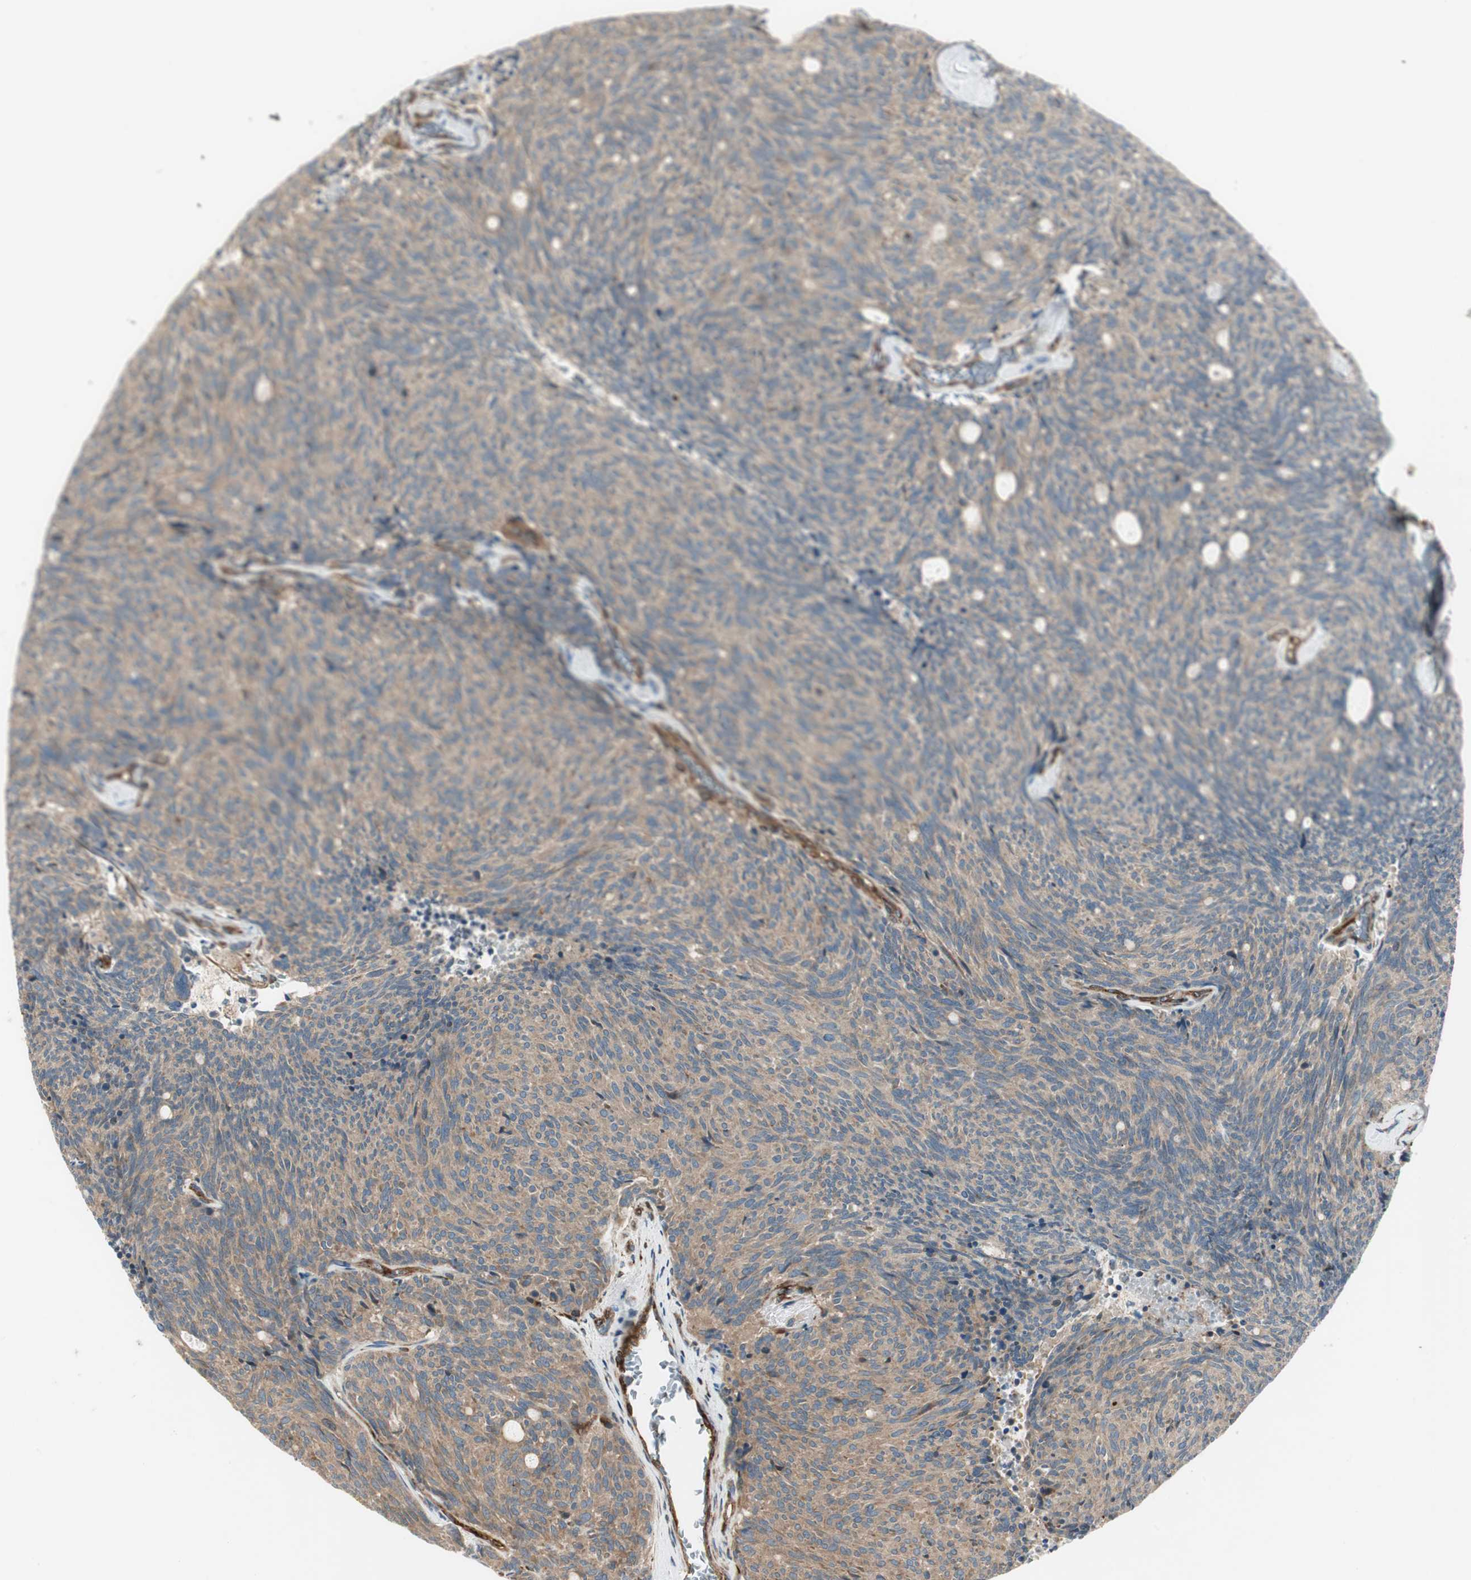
{"staining": {"intensity": "weak", "quantity": ">75%", "location": "cytoplasmic/membranous"}, "tissue": "carcinoid", "cell_type": "Tumor cells", "image_type": "cancer", "snomed": [{"axis": "morphology", "description": "Carcinoid, malignant, NOS"}, {"axis": "topography", "description": "Pancreas"}], "caption": "Protein analysis of carcinoid tissue demonstrates weak cytoplasmic/membranous expression in approximately >75% of tumor cells.", "gene": "PRKG1", "patient": {"sex": "female", "age": 54}}